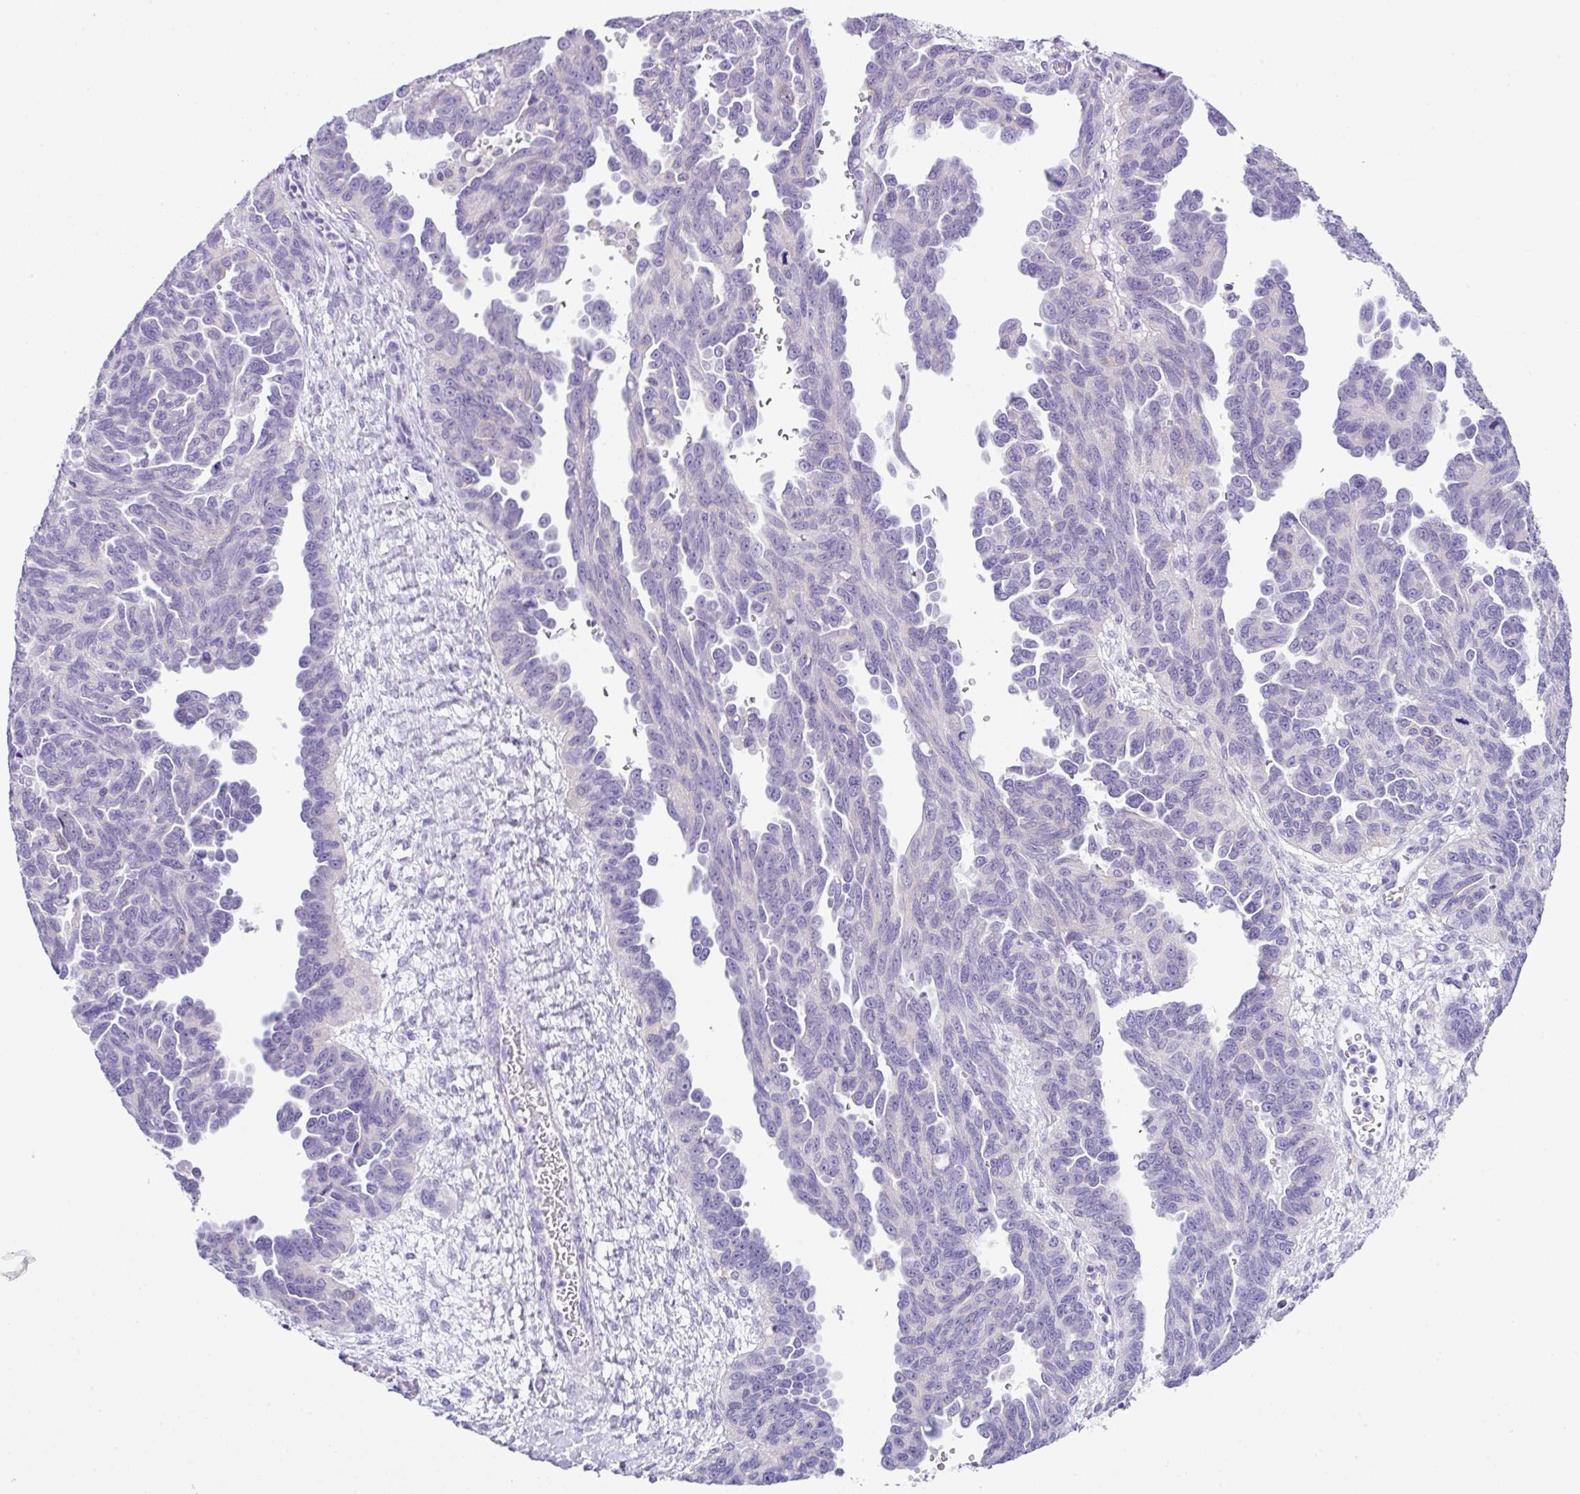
{"staining": {"intensity": "negative", "quantity": "none", "location": "none"}, "tissue": "ovarian cancer", "cell_type": "Tumor cells", "image_type": "cancer", "snomed": [{"axis": "morphology", "description": "Cystadenocarcinoma, serous, NOS"}, {"axis": "topography", "description": "Ovary"}], "caption": "Protein analysis of ovarian cancer (serous cystadenocarcinoma) exhibits no significant expression in tumor cells.", "gene": "RRM2", "patient": {"sex": "female", "age": 64}}